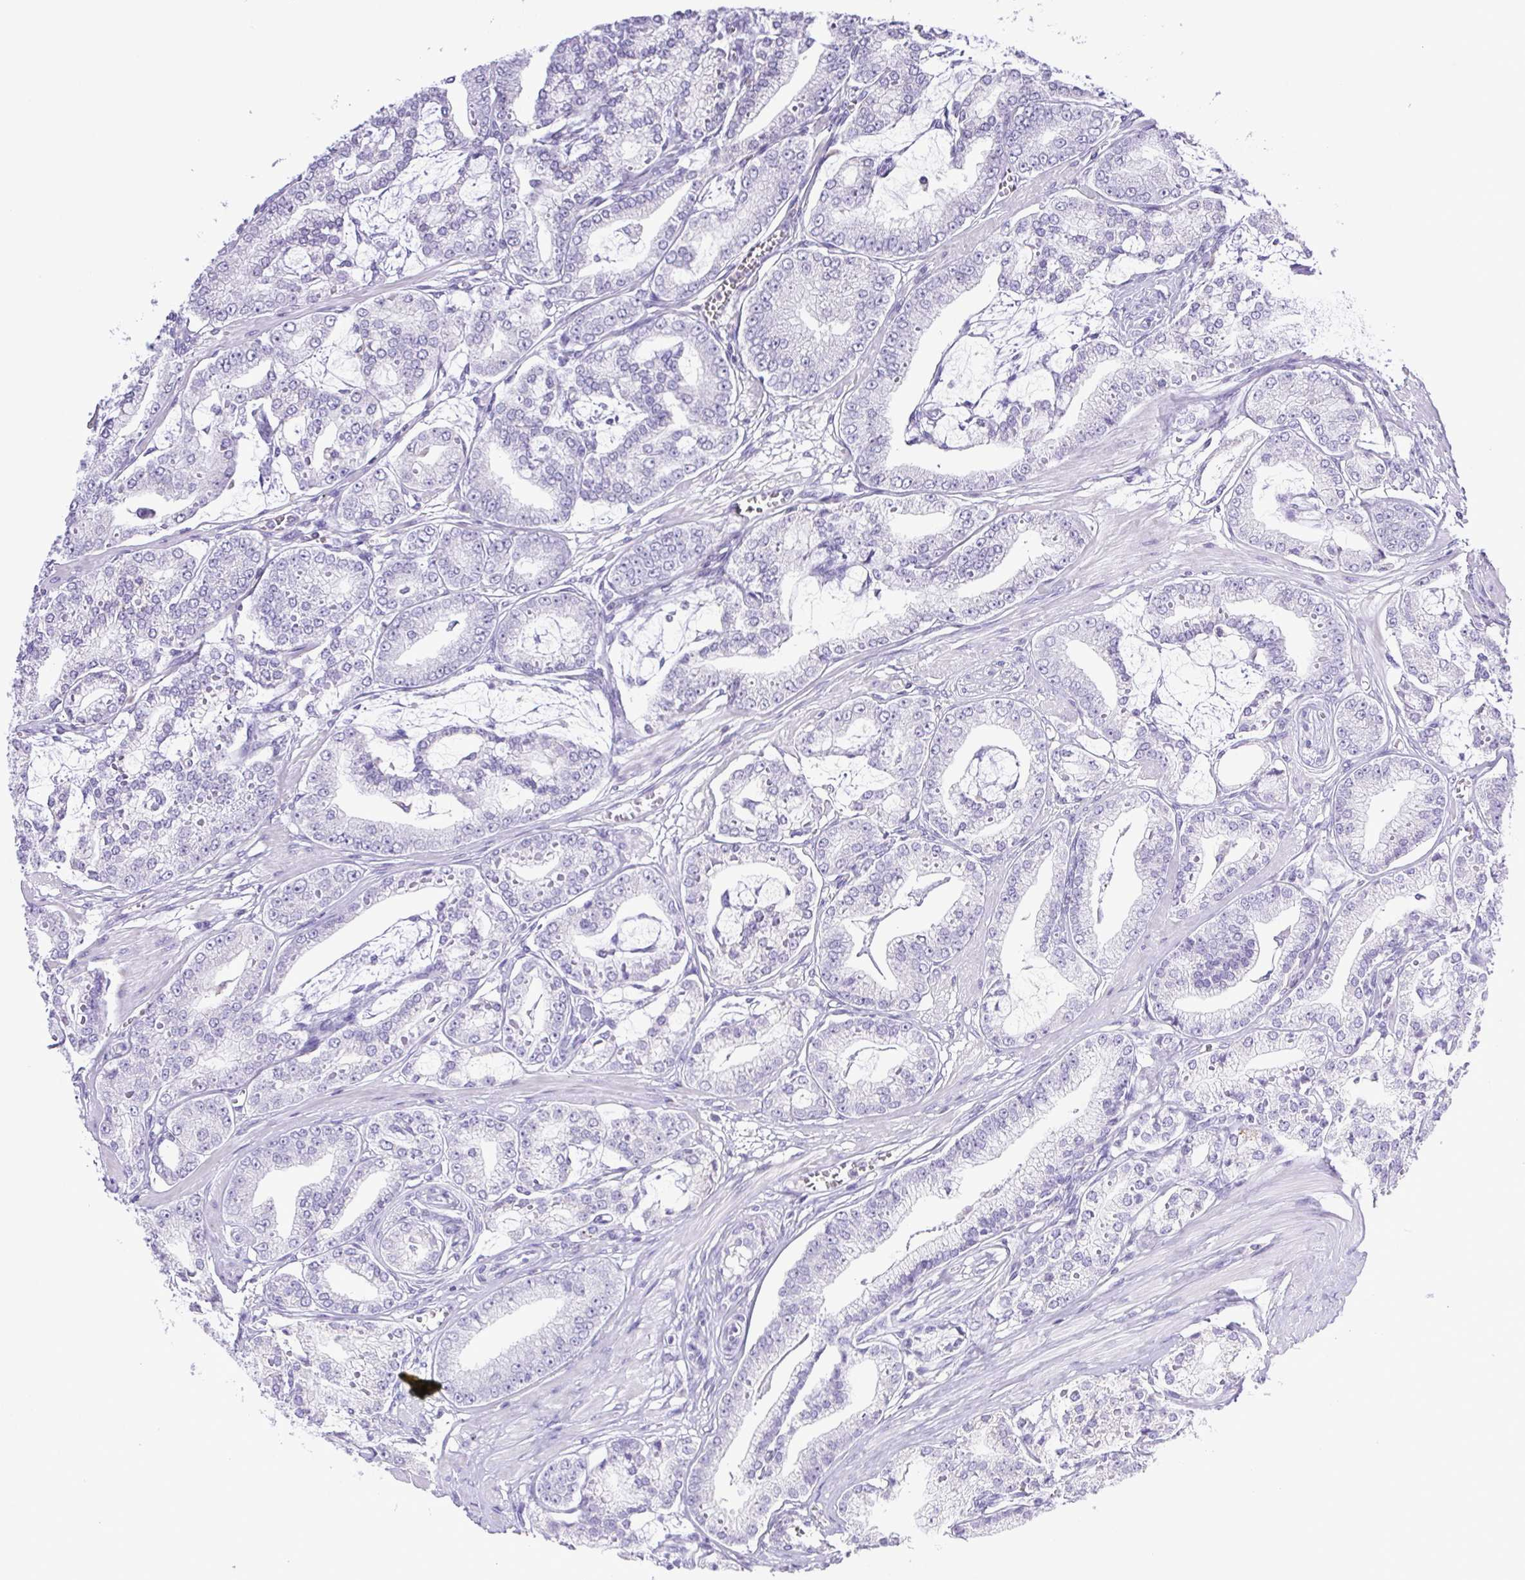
{"staining": {"intensity": "negative", "quantity": "none", "location": "none"}, "tissue": "prostate cancer", "cell_type": "Tumor cells", "image_type": "cancer", "snomed": [{"axis": "morphology", "description": "Adenocarcinoma, High grade"}, {"axis": "topography", "description": "Prostate"}], "caption": "This is a photomicrograph of immunohistochemistry (IHC) staining of prostate cancer, which shows no positivity in tumor cells.", "gene": "SYNPR", "patient": {"sex": "male", "age": 71}}